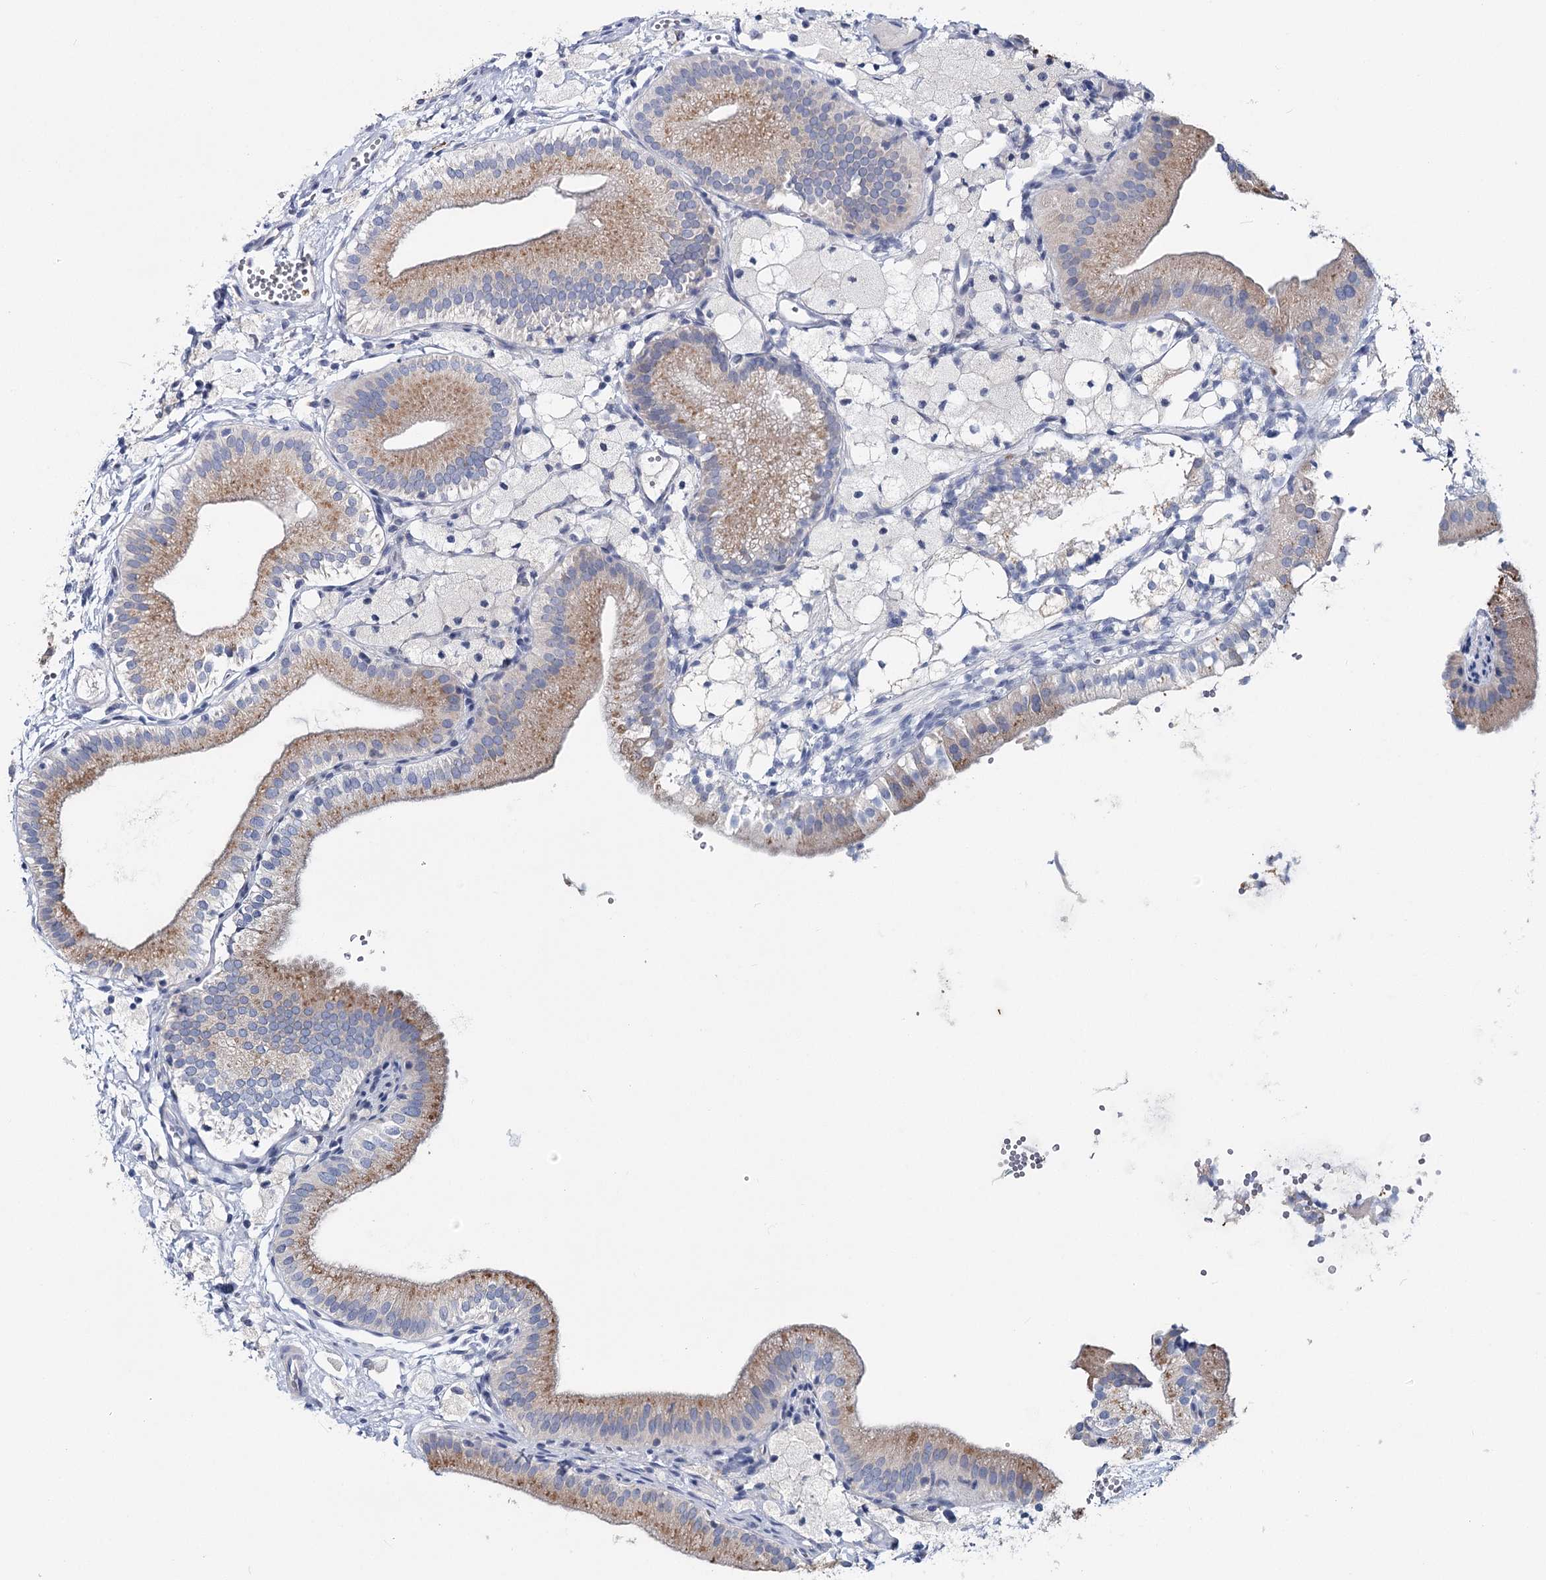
{"staining": {"intensity": "moderate", "quantity": ">75%", "location": "cytoplasmic/membranous"}, "tissue": "gallbladder", "cell_type": "Glandular cells", "image_type": "normal", "snomed": [{"axis": "morphology", "description": "Normal tissue, NOS"}, {"axis": "topography", "description": "Gallbladder"}], "caption": "This image reveals immunohistochemistry (IHC) staining of benign human gallbladder, with medium moderate cytoplasmic/membranous positivity in about >75% of glandular cells.", "gene": "ANKRD16", "patient": {"sex": "male", "age": 55}}